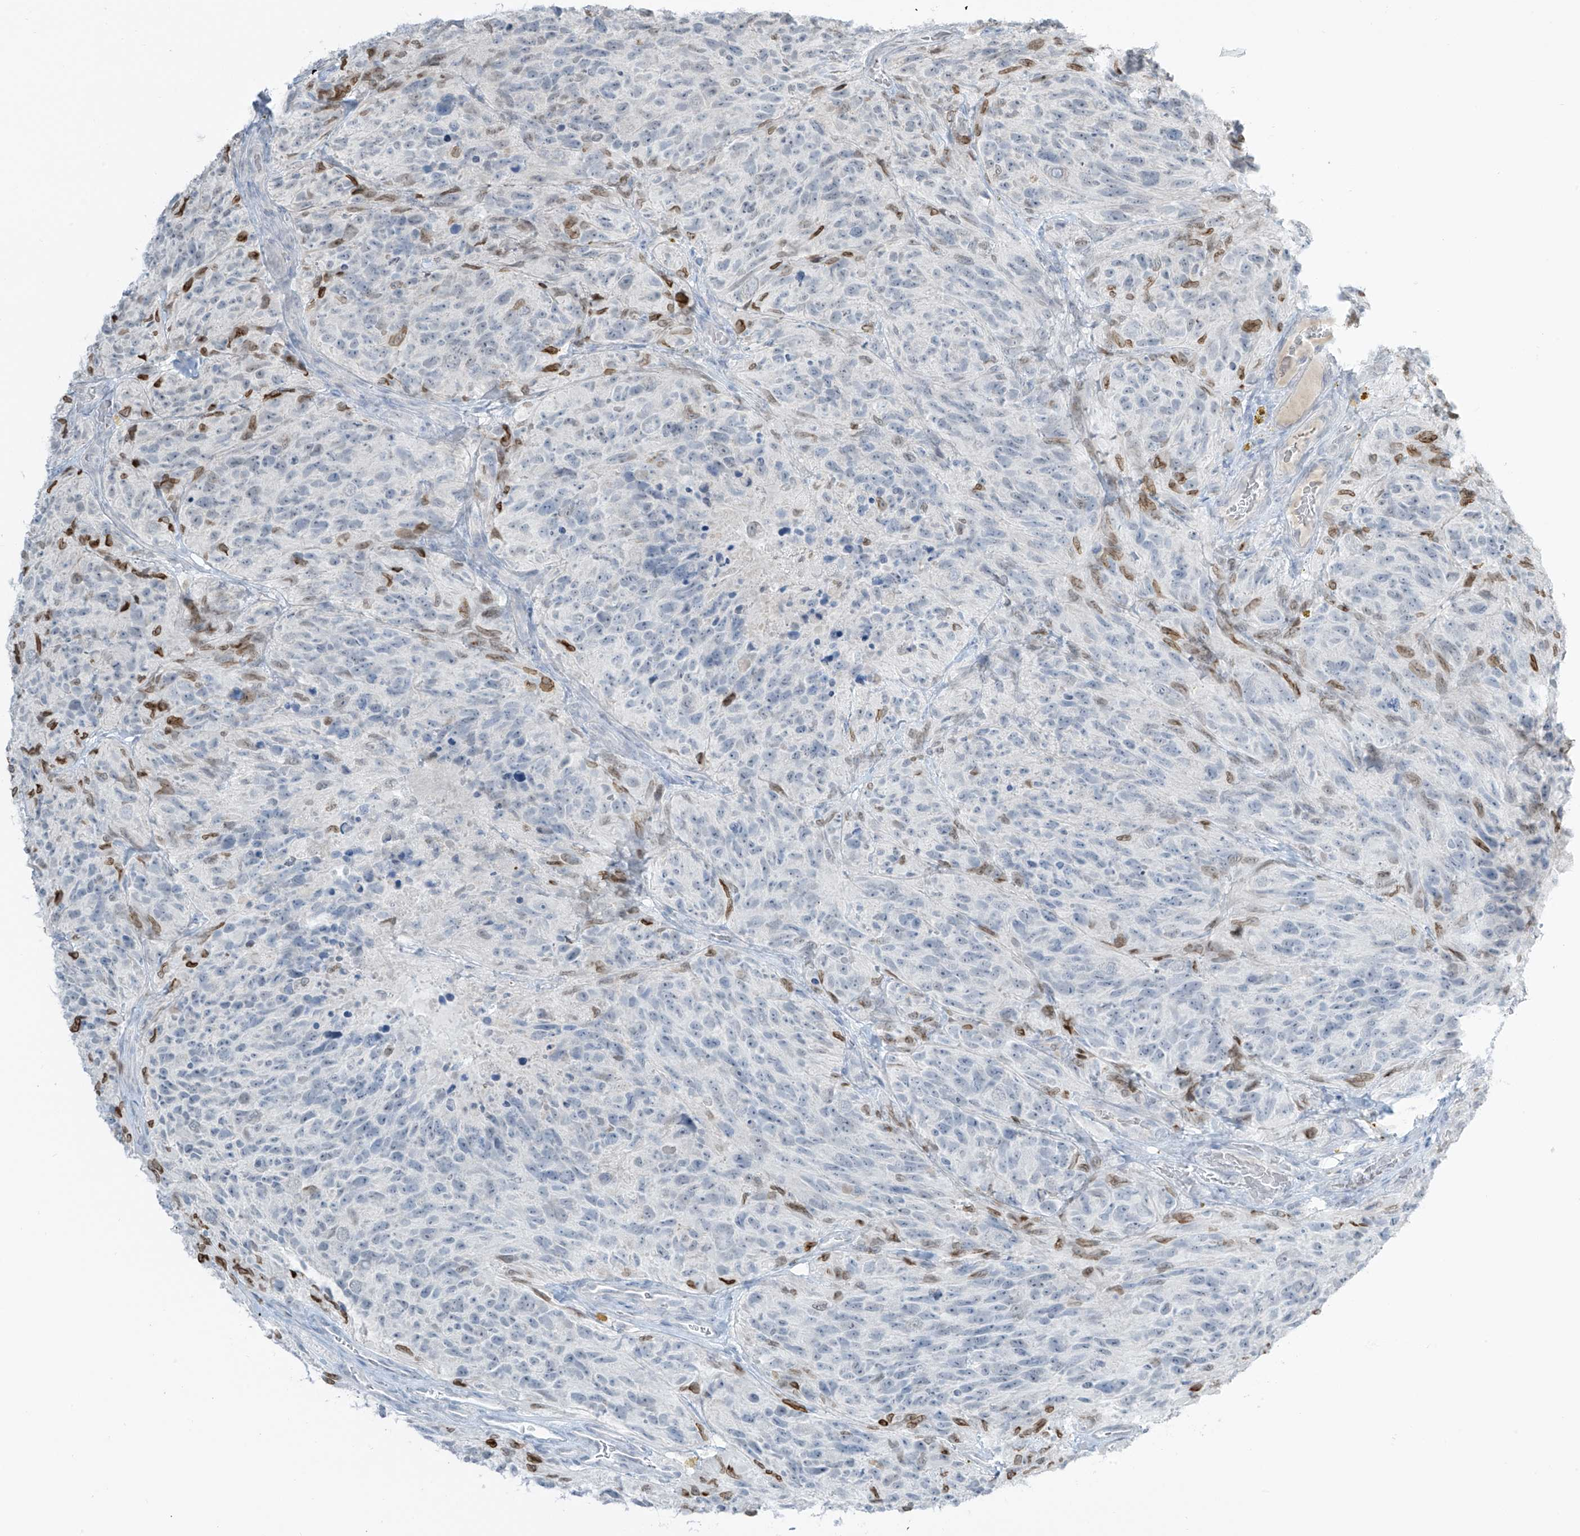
{"staining": {"intensity": "moderate", "quantity": "<25%", "location": "nuclear"}, "tissue": "glioma", "cell_type": "Tumor cells", "image_type": "cancer", "snomed": [{"axis": "morphology", "description": "Glioma, malignant, High grade"}, {"axis": "topography", "description": "Brain"}], "caption": "Glioma was stained to show a protein in brown. There is low levels of moderate nuclear positivity in about <25% of tumor cells. Nuclei are stained in blue.", "gene": "PRDM6", "patient": {"sex": "male", "age": 69}}